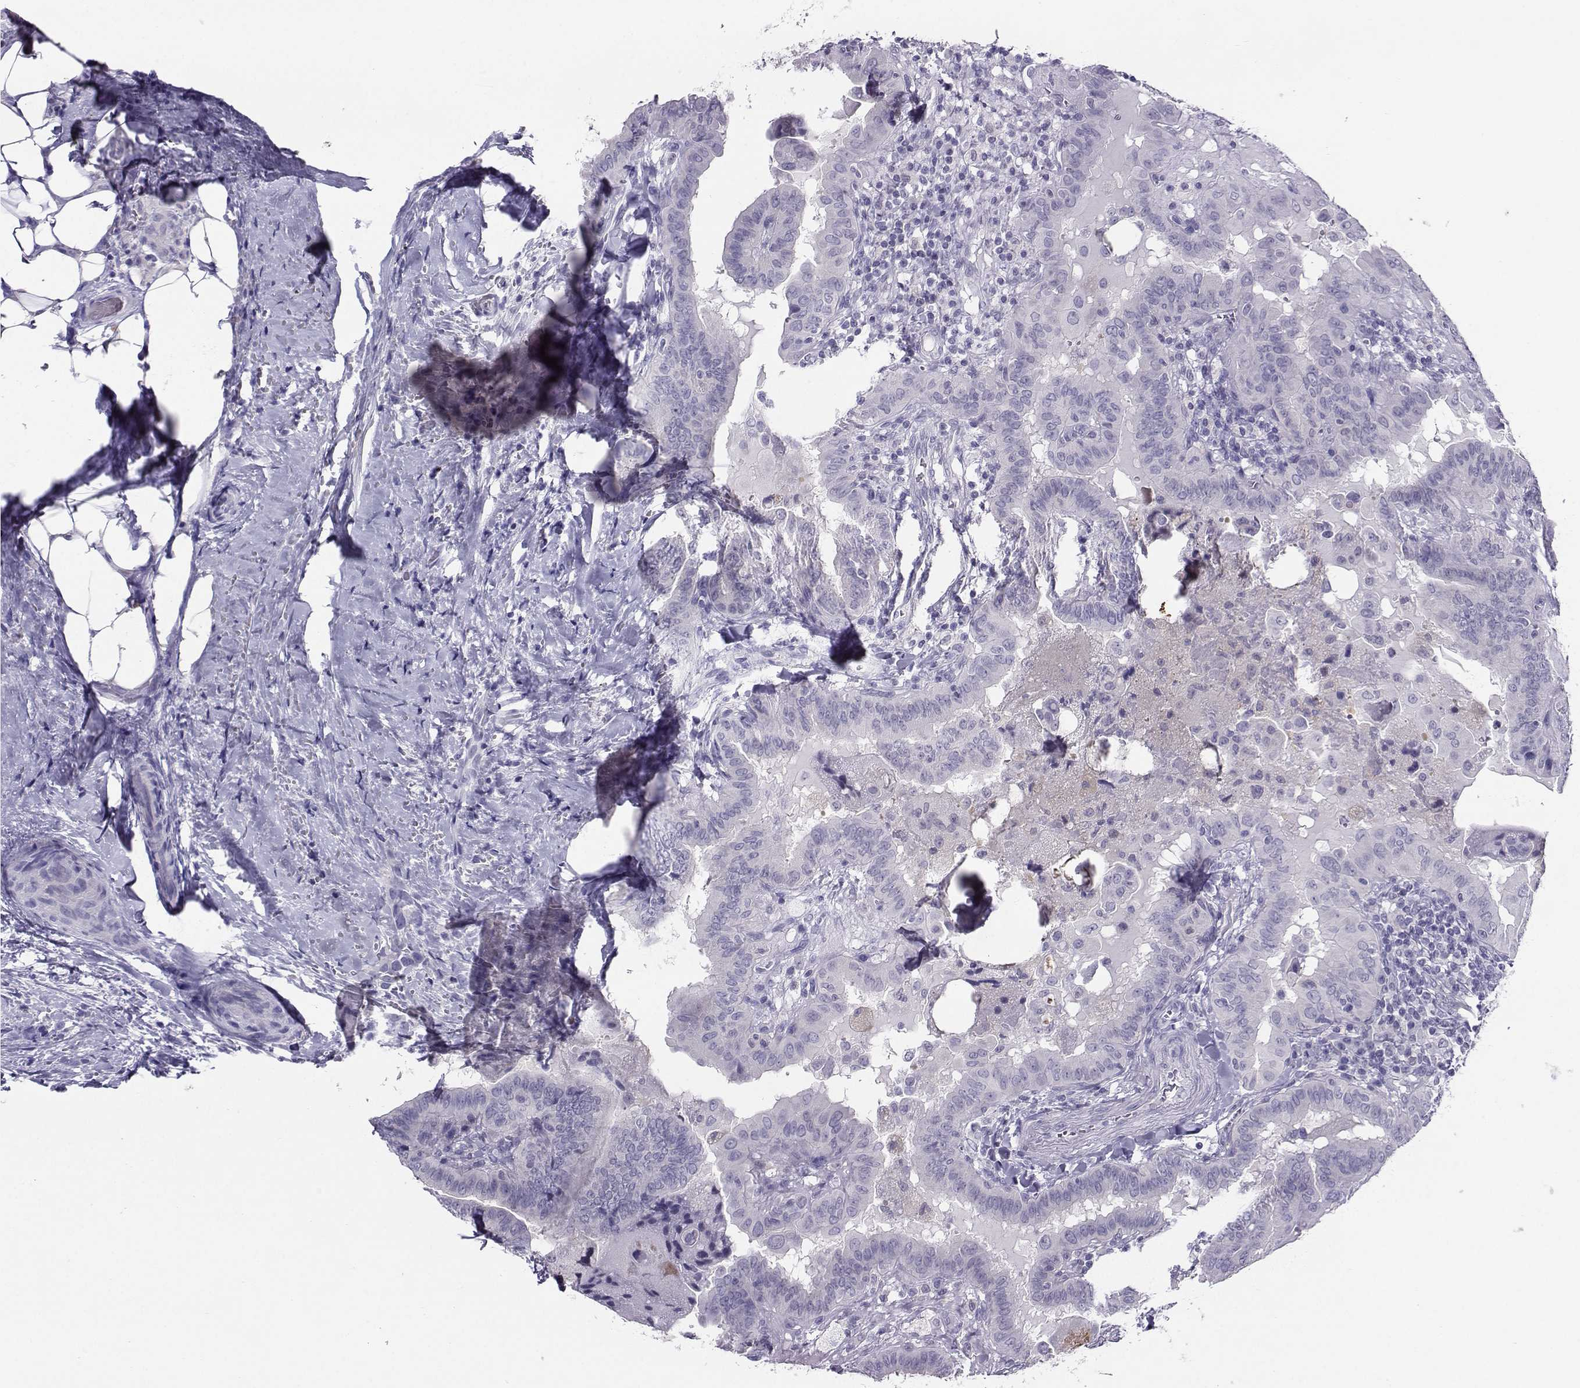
{"staining": {"intensity": "negative", "quantity": "none", "location": "none"}, "tissue": "thyroid cancer", "cell_type": "Tumor cells", "image_type": "cancer", "snomed": [{"axis": "morphology", "description": "Papillary adenocarcinoma, NOS"}, {"axis": "topography", "description": "Thyroid gland"}], "caption": "Thyroid papillary adenocarcinoma was stained to show a protein in brown. There is no significant staining in tumor cells.", "gene": "PGK1", "patient": {"sex": "female", "age": 37}}